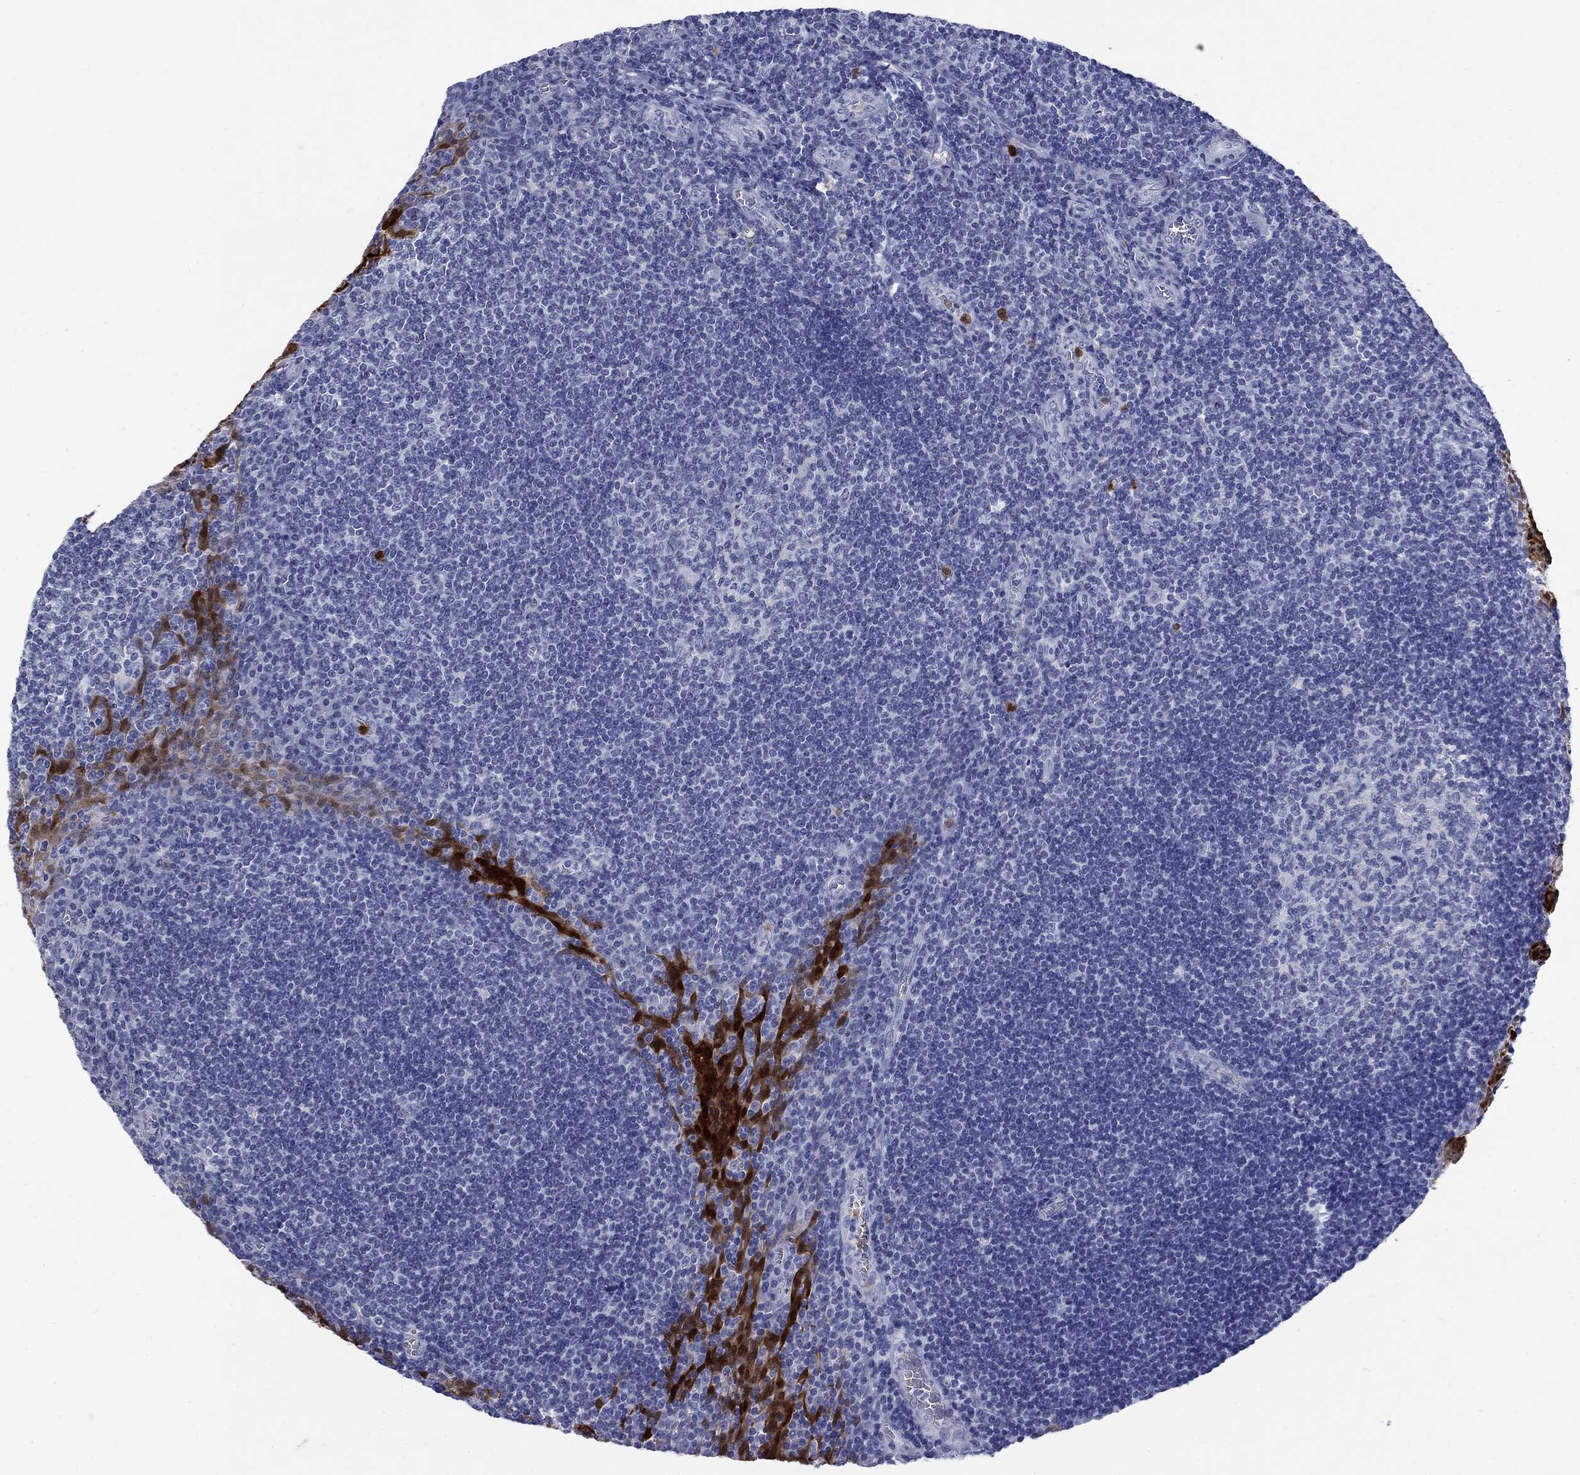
{"staining": {"intensity": "negative", "quantity": "none", "location": "none"}, "tissue": "tonsil", "cell_type": "Germinal center cells", "image_type": "normal", "snomed": [{"axis": "morphology", "description": "Normal tissue, NOS"}, {"axis": "morphology", "description": "Inflammation, NOS"}, {"axis": "topography", "description": "Tonsil"}], "caption": "IHC of benign tonsil demonstrates no positivity in germinal center cells. (Brightfield microscopy of DAB immunohistochemistry (IHC) at high magnification).", "gene": "SERPINB2", "patient": {"sex": "female", "age": 31}}